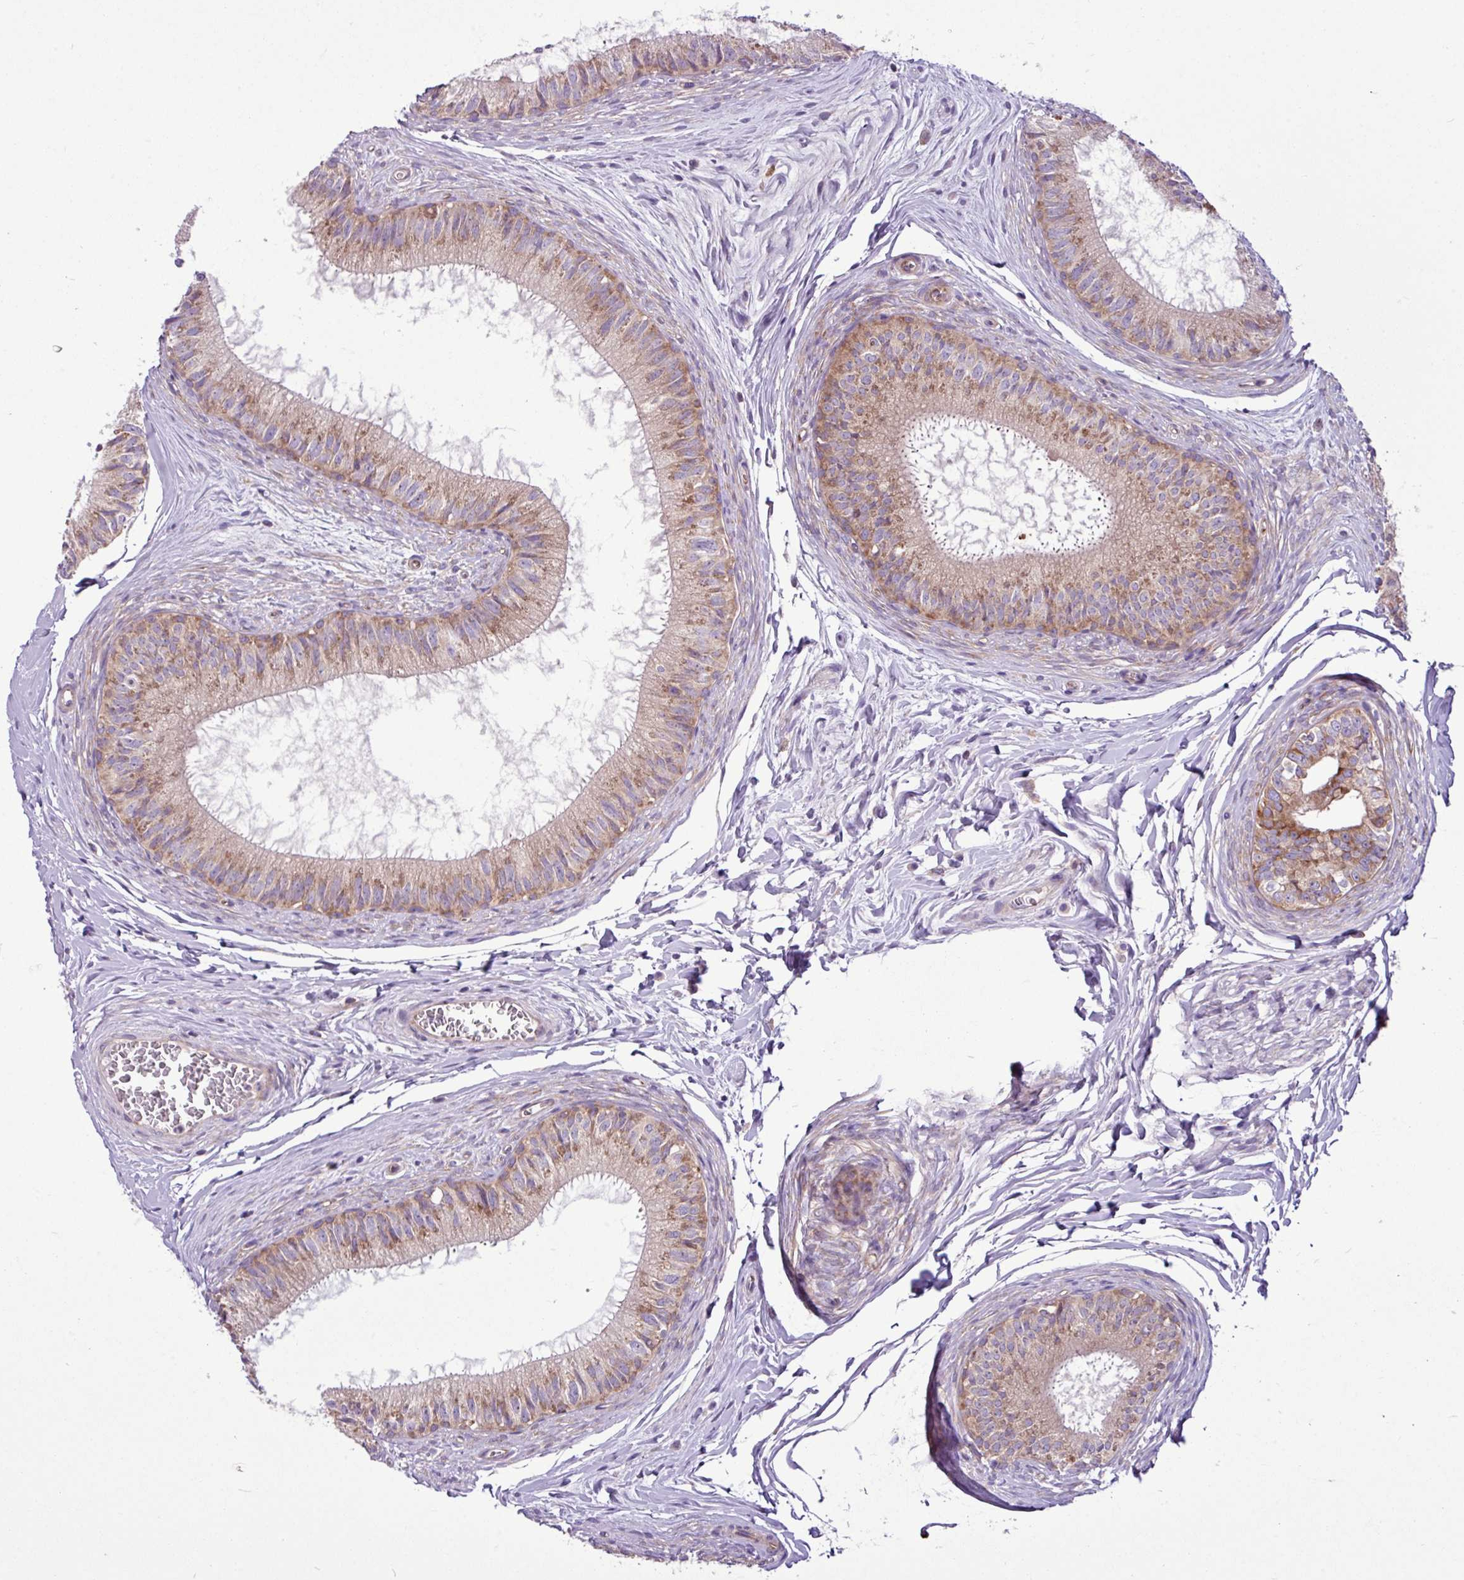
{"staining": {"intensity": "moderate", "quantity": ">75%", "location": "cytoplasmic/membranous"}, "tissue": "epididymis", "cell_type": "Glandular cells", "image_type": "normal", "snomed": [{"axis": "morphology", "description": "Normal tissue, NOS"}, {"axis": "topography", "description": "Epididymis"}], "caption": "This histopathology image demonstrates immunohistochemistry (IHC) staining of benign human epididymis, with medium moderate cytoplasmic/membranous positivity in about >75% of glandular cells.", "gene": "MROH2A", "patient": {"sex": "male", "age": 25}}